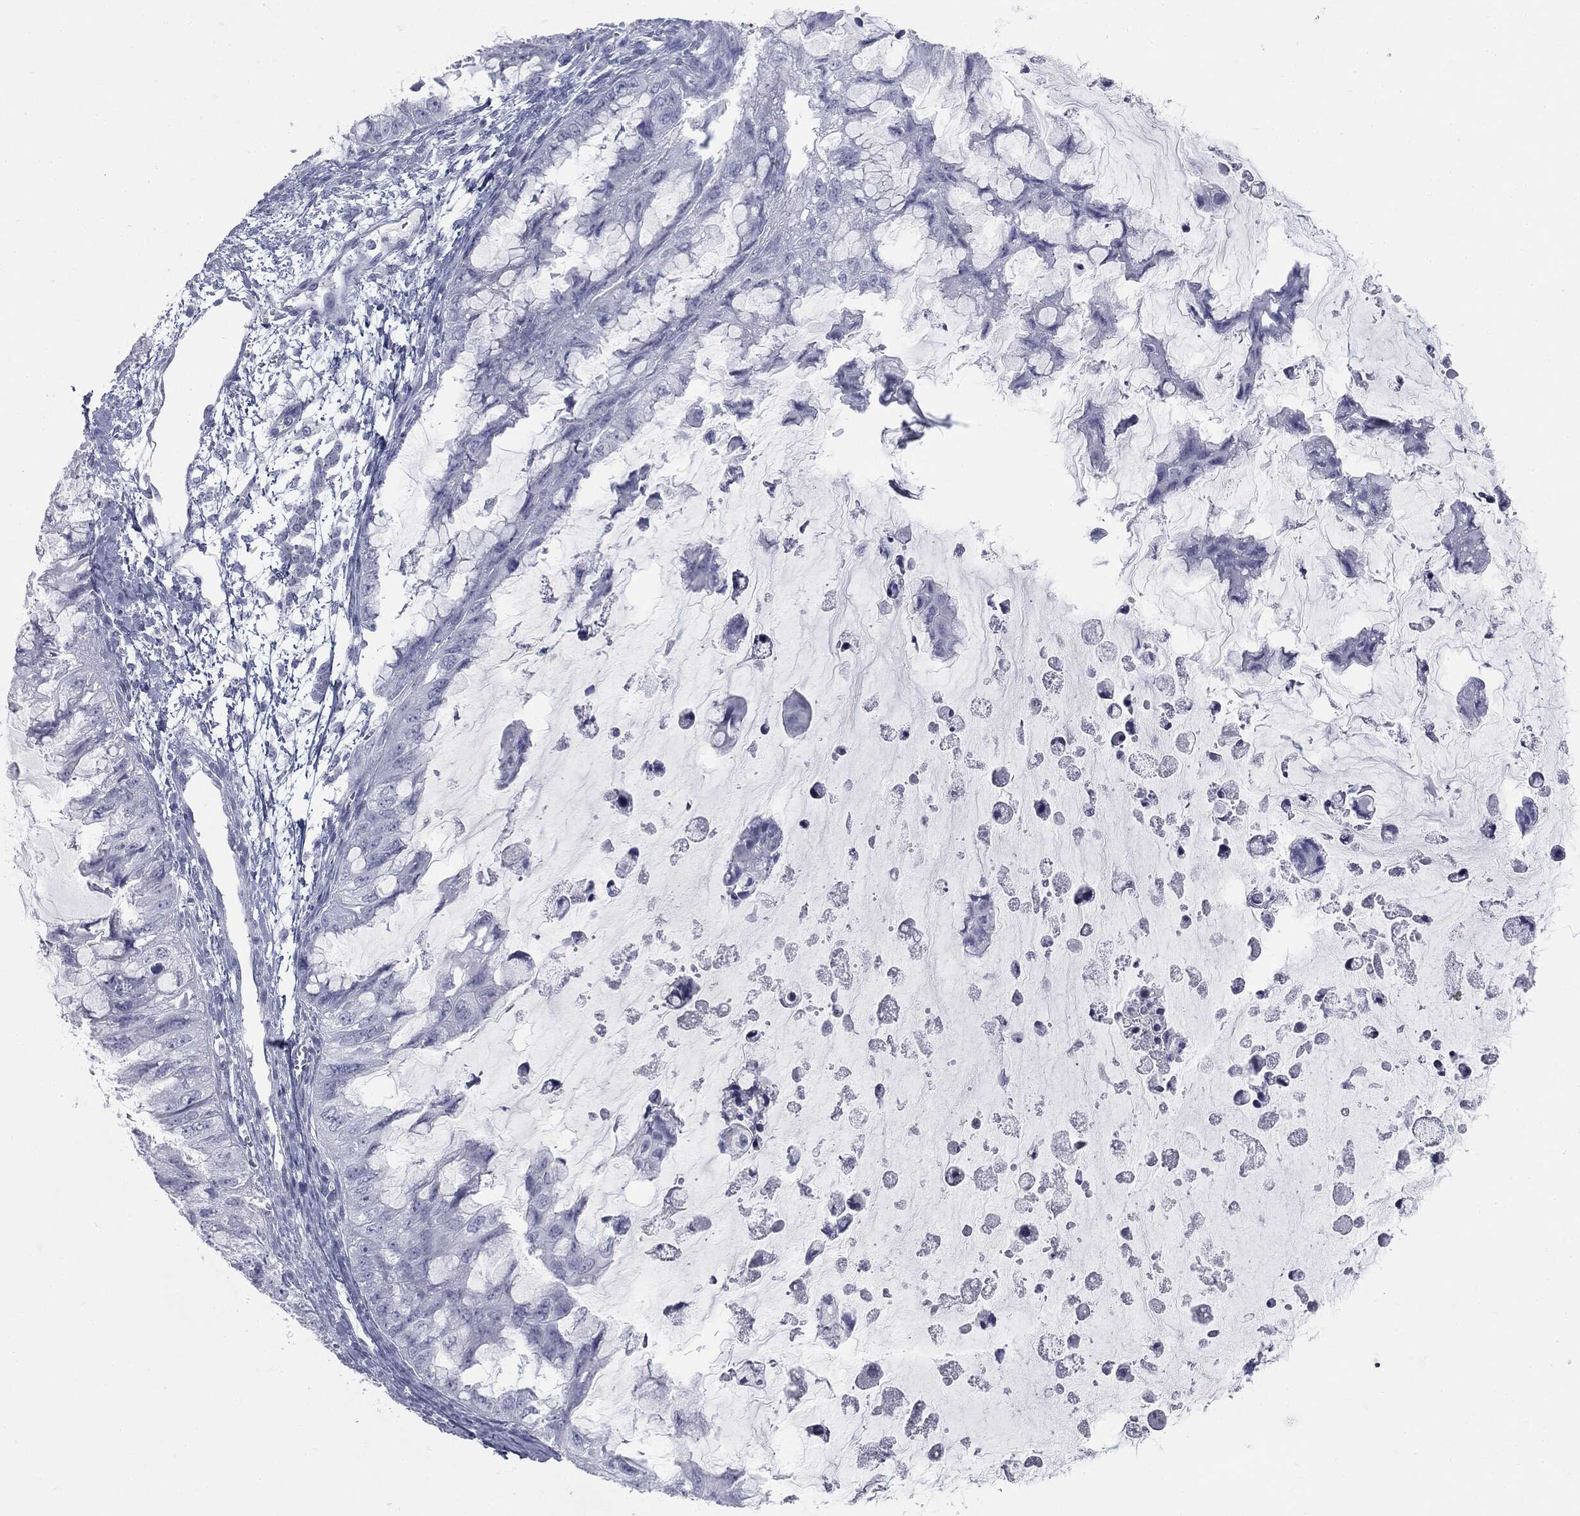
{"staining": {"intensity": "negative", "quantity": "none", "location": "none"}, "tissue": "ovarian cancer", "cell_type": "Tumor cells", "image_type": "cancer", "snomed": [{"axis": "morphology", "description": "Cystadenocarcinoma, mucinous, NOS"}, {"axis": "topography", "description": "Ovary"}], "caption": "High power microscopy micrograph of an IHC histopathology image of ovarian cancer (mucinous cystadenocarcinoma), revealing no significant staining in tumor cells.", "gene": "TPO", "patient": {"sex": "female", "age": 72}}